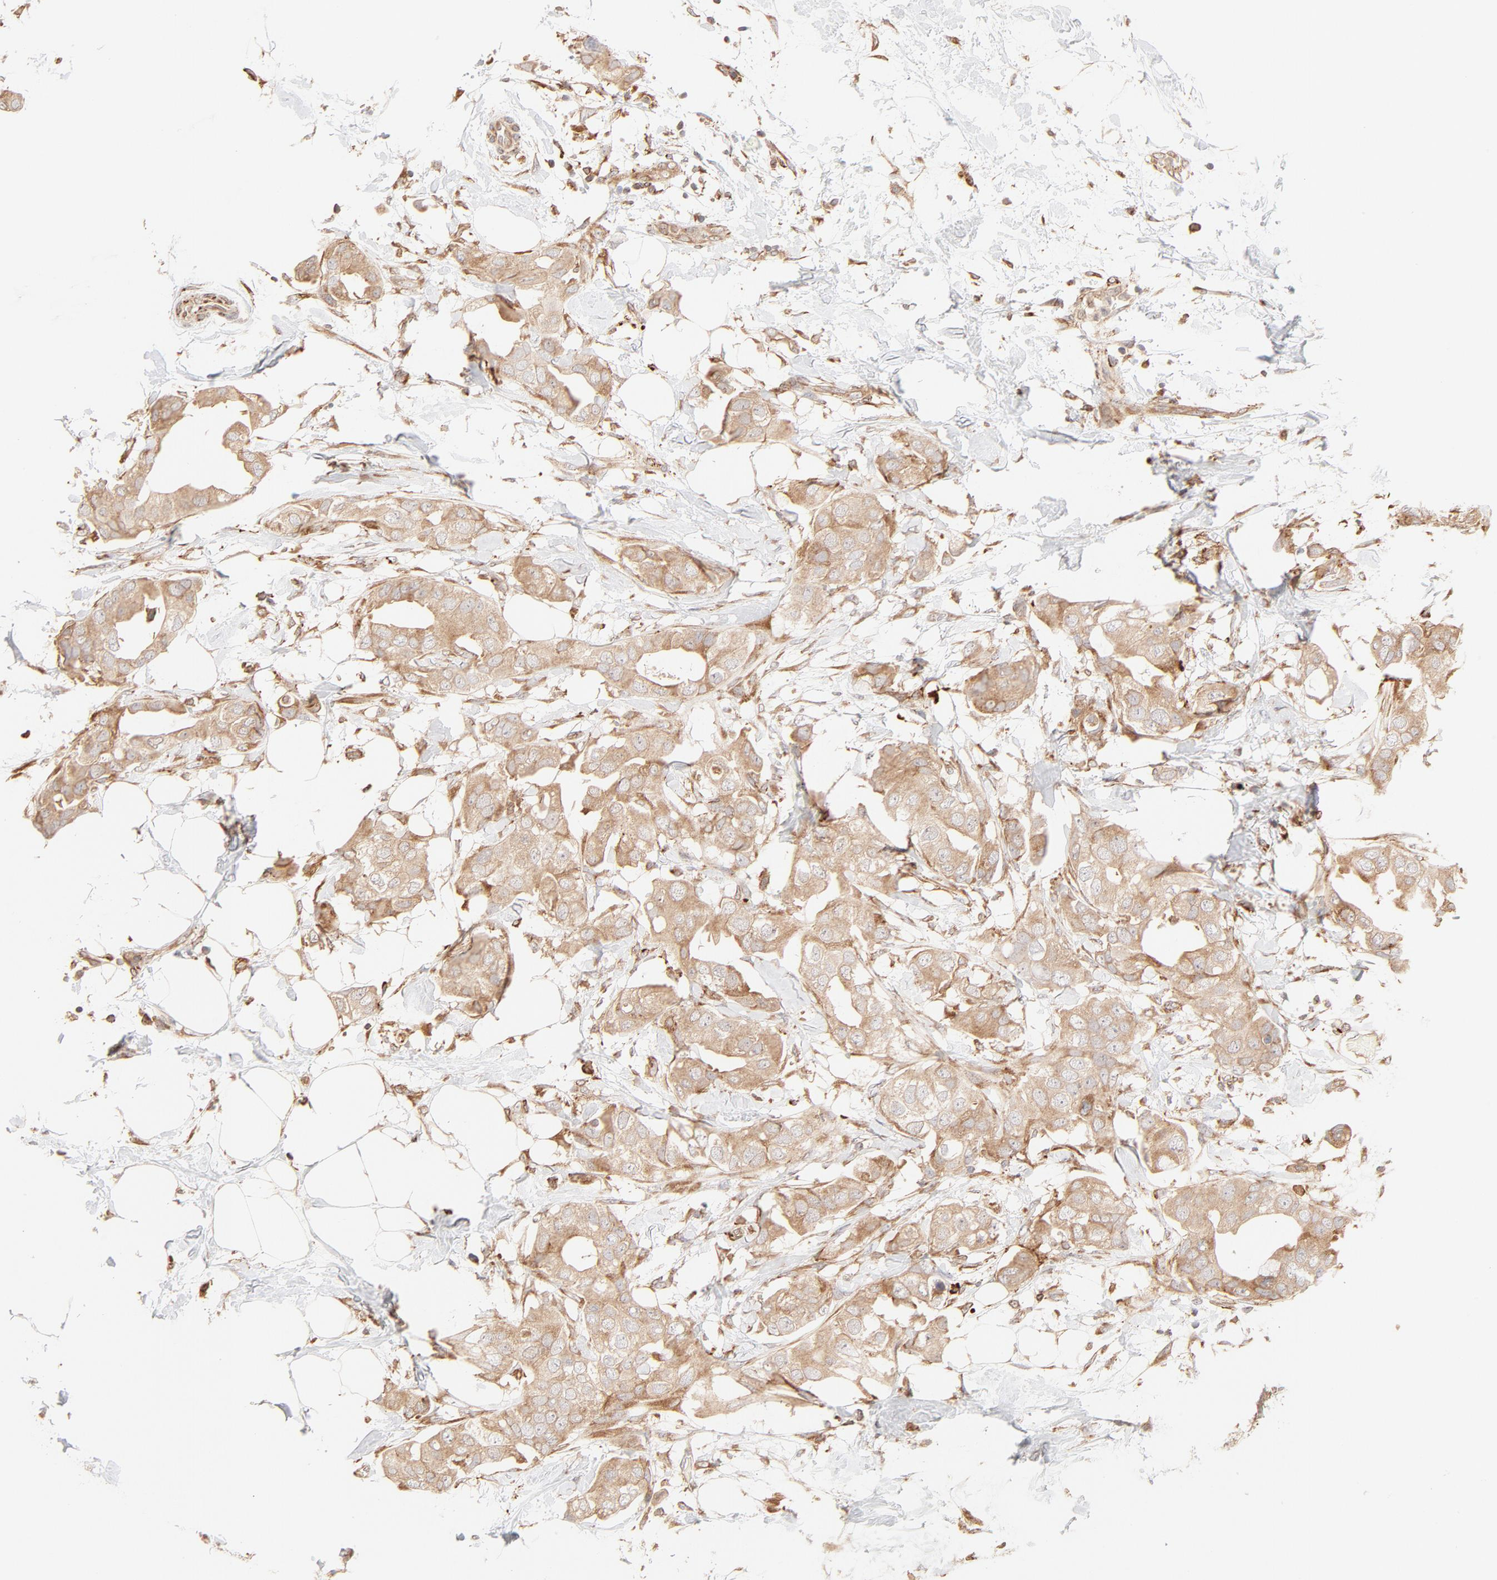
{"staining": {"intensity": "moderate", "quantity": ">75%", "location": "cytoplasmic/membranous"}, "tissue": "breast cancer", "cell_type": "Tumor cells", "image_type": "cancer", "snomed": [{"axis": "morphology", "description": "Duct carcinoma"}, {"axis": "topography", "description": "Breast"}], "caption": "Immunohistochemistry (IHC) photomicrograph of neoplastic tissue: breast intraductal carcinoma stained using immunohistochemistry (IHC) exhibits medium levels of moderate protein expression localized specifically in the cytoplasmic/membranous of tumor cells, appearing as a cytoplasmic/membranous brown color.", "gene": "PARP12", "patient": {"sex": "female", "age": 40}}